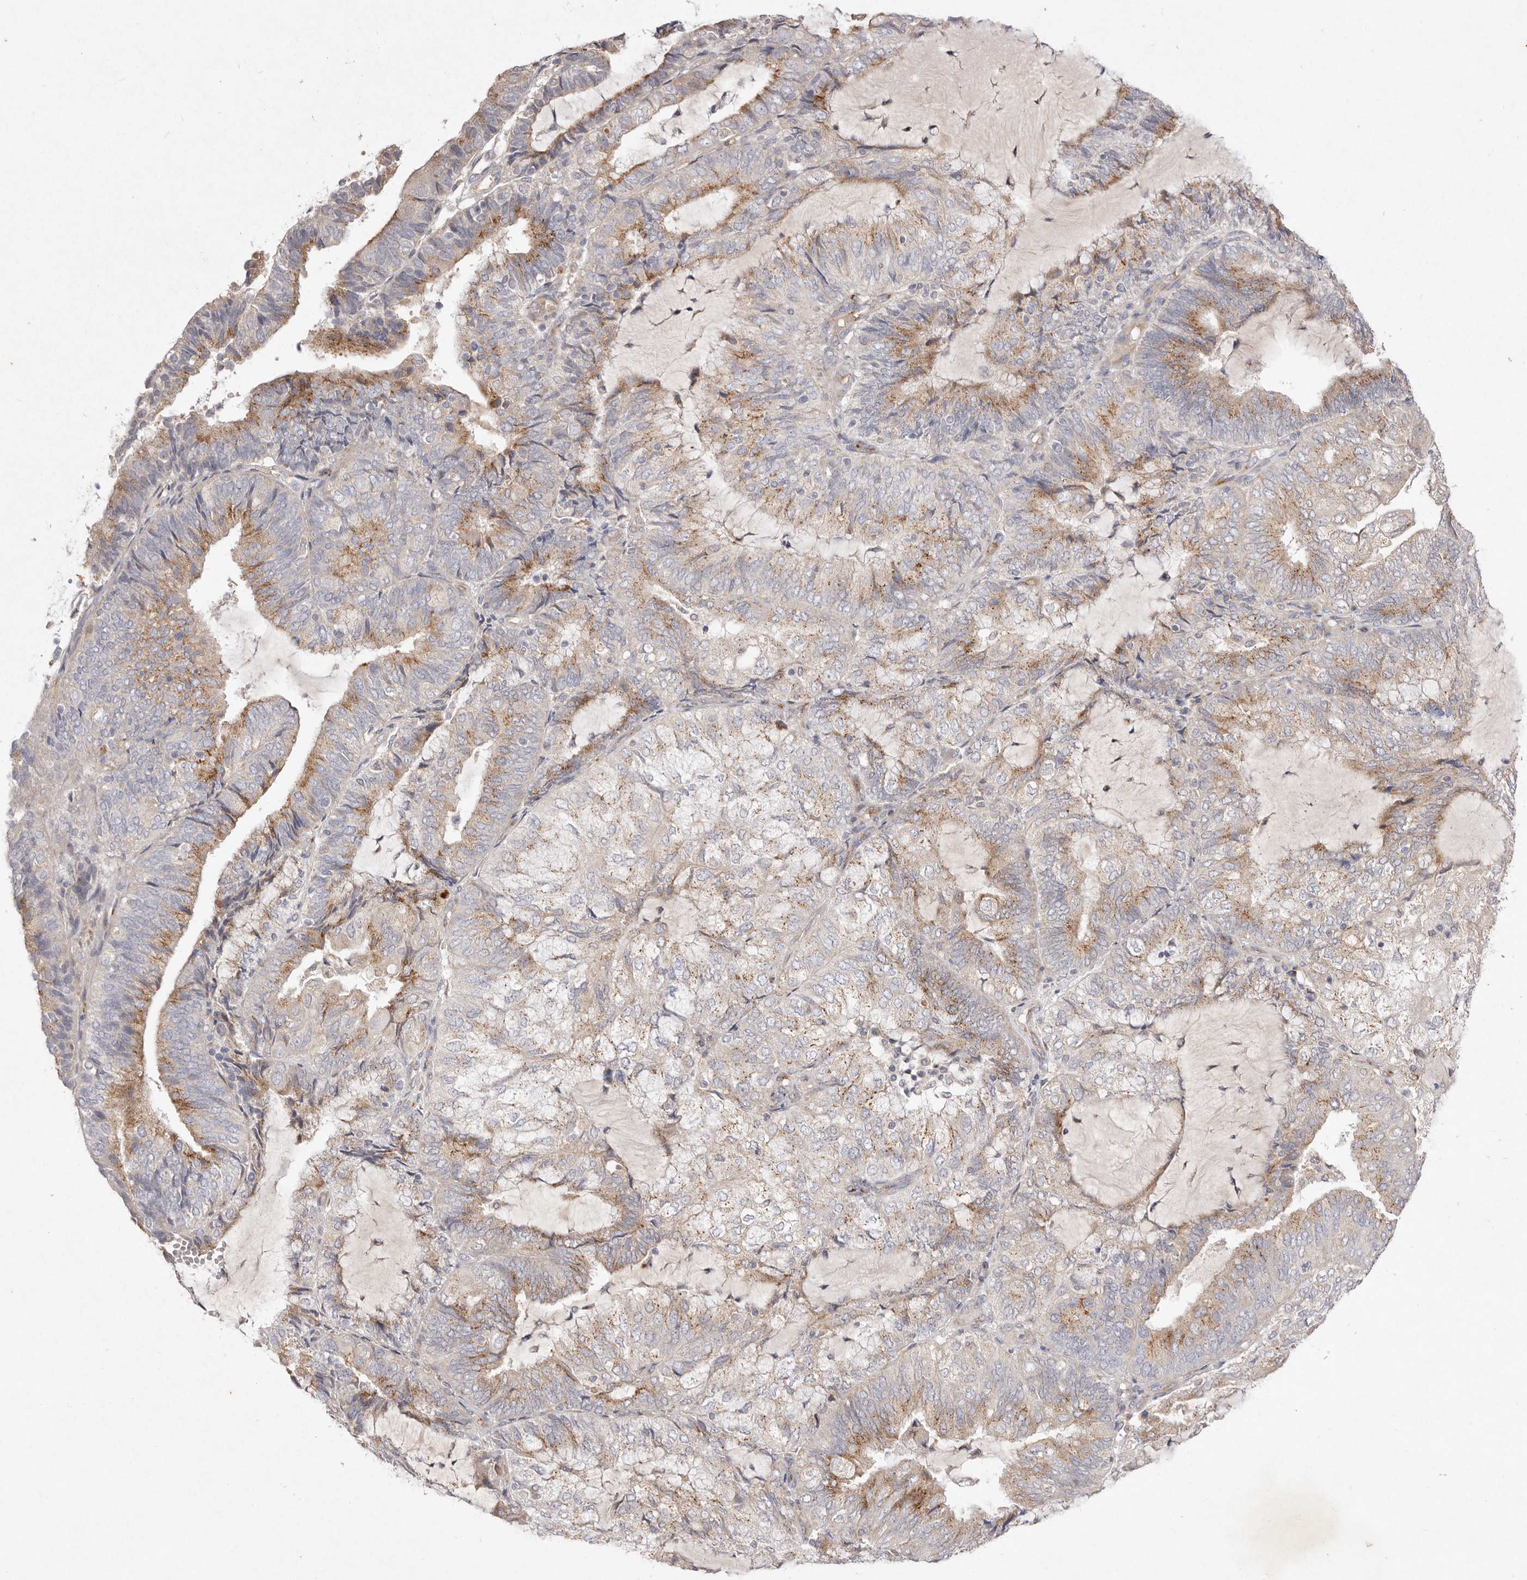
{"staining": {"intensity": "moderate", "quantity": "25%-75%", "location": "cytoplasmic/membranous"}, "tissue": "endometrial cancer", "cell_type": "Tumor cells", "image_type": "cancer", "snomed": [{"axis": "morphology", "description": "Adenocarcinoma, NOS"}, {"axis": "topography", "description": "Endometrium"}], "caption": "A micrograph of endometrial cancer stained for a protein exhibits moderate cytoplasmic/membranous brown staining in tumor cells.", "gene": "USP24", "patient": {"sex": "female", "age": 81}}